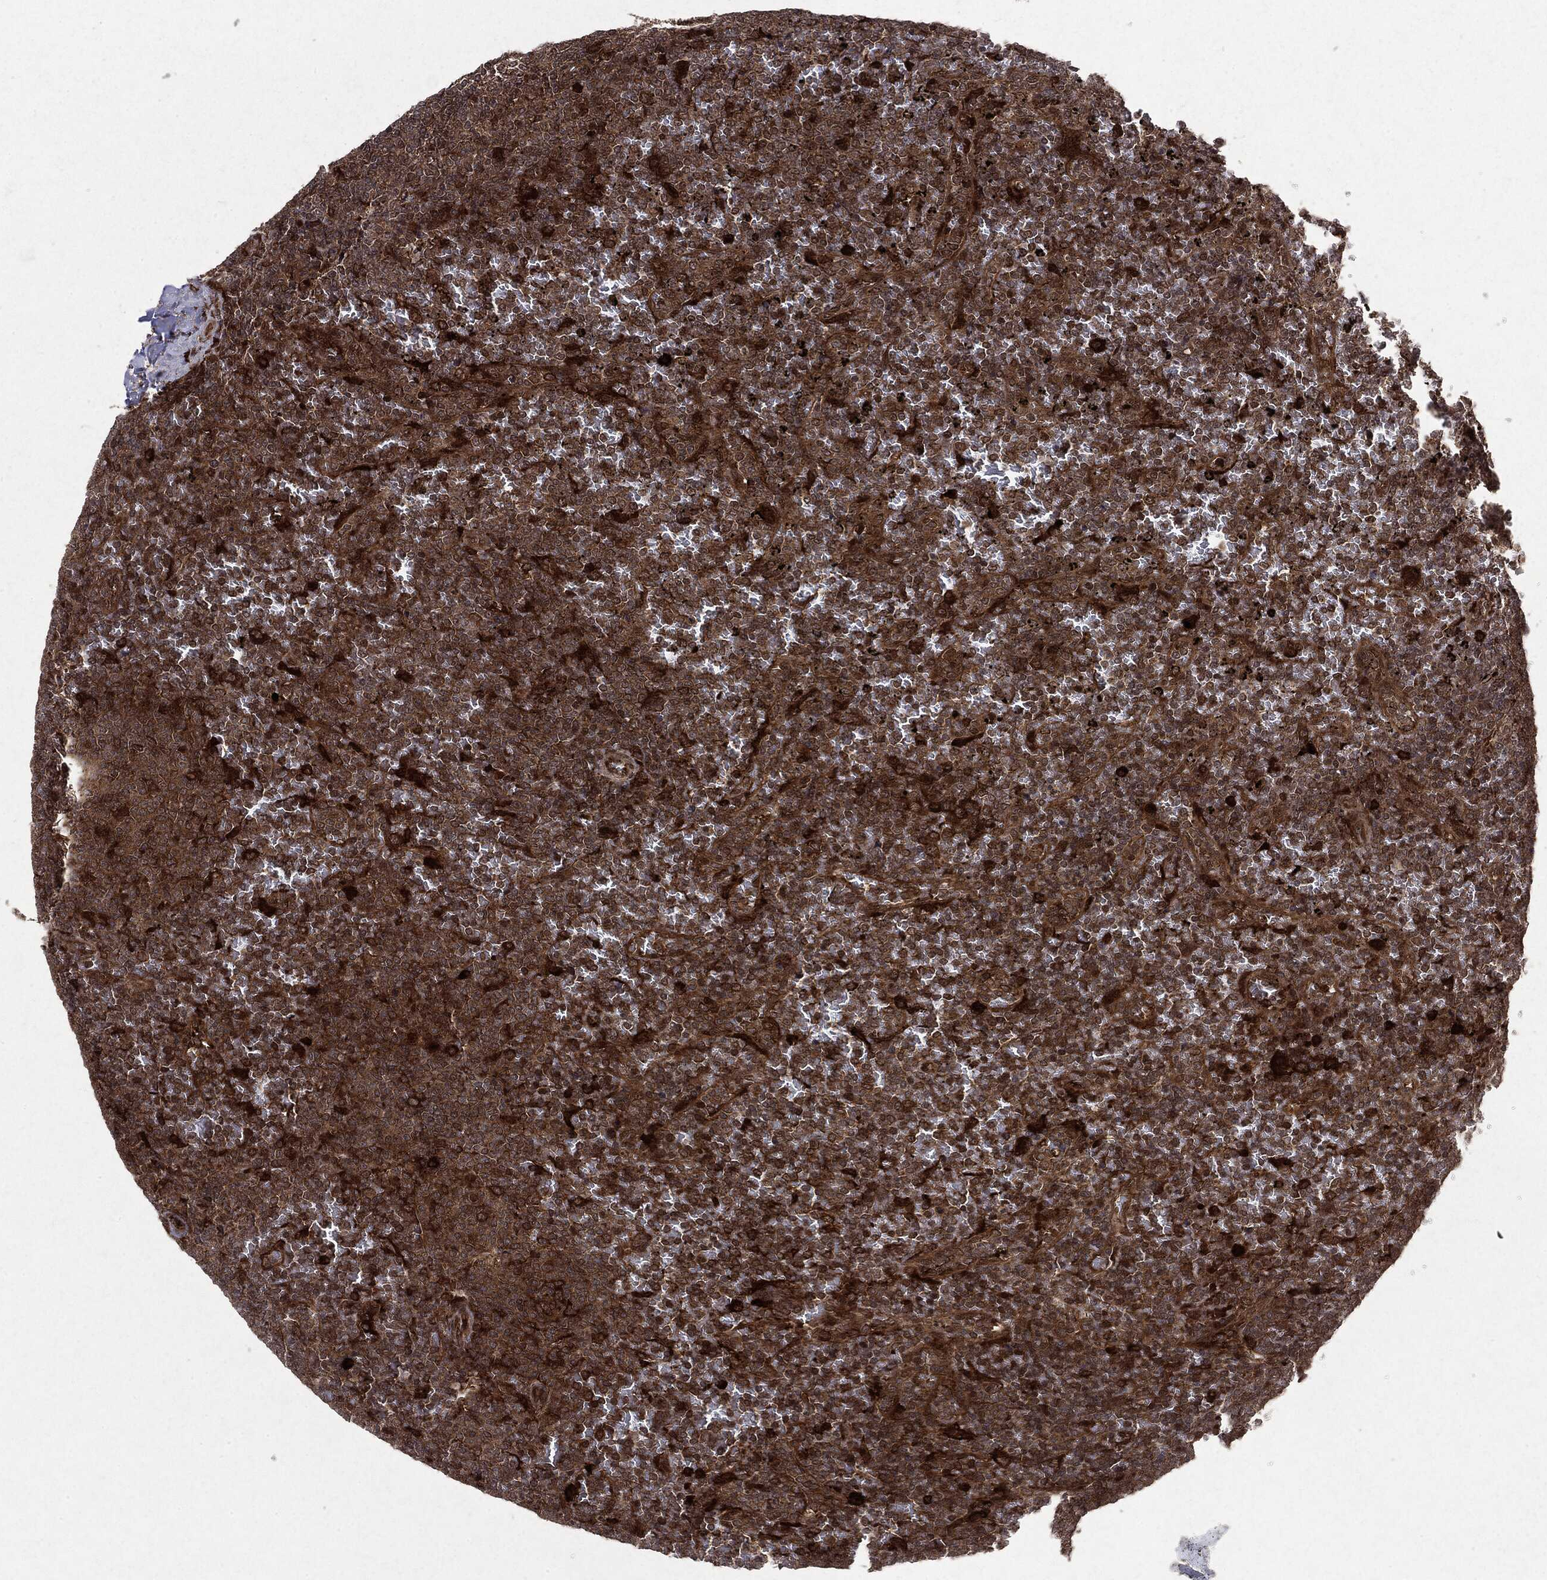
{"staining": {"intensity": "moderate", "quantity": ">75%", "location": "cytoplasmic/membranous"}, "tissue": "lymphoma", "cell_type": "Tumor cells", "image_type": "cancer", "snomed": [{"axis": "morphology", "description": "Malignant lymphoma, non-Hodgkin's type, Low grade"}, {"axis": "topography", "description": "Spleen"}], "caption": "DAB (3,3'-diaminobenzidine) immunohistochemical staining of low-grade malignant lymphoma, non-Hodgkin's type demonstrates moderate cytoplasmic/membranous protein staining in about >75% of tumor cells. Immunohistochemistry stains the protein of interest in brown and the nuclei are stained blue.", "gene": "OTUB1", "patient": {"sex": "female", "age": 77}}